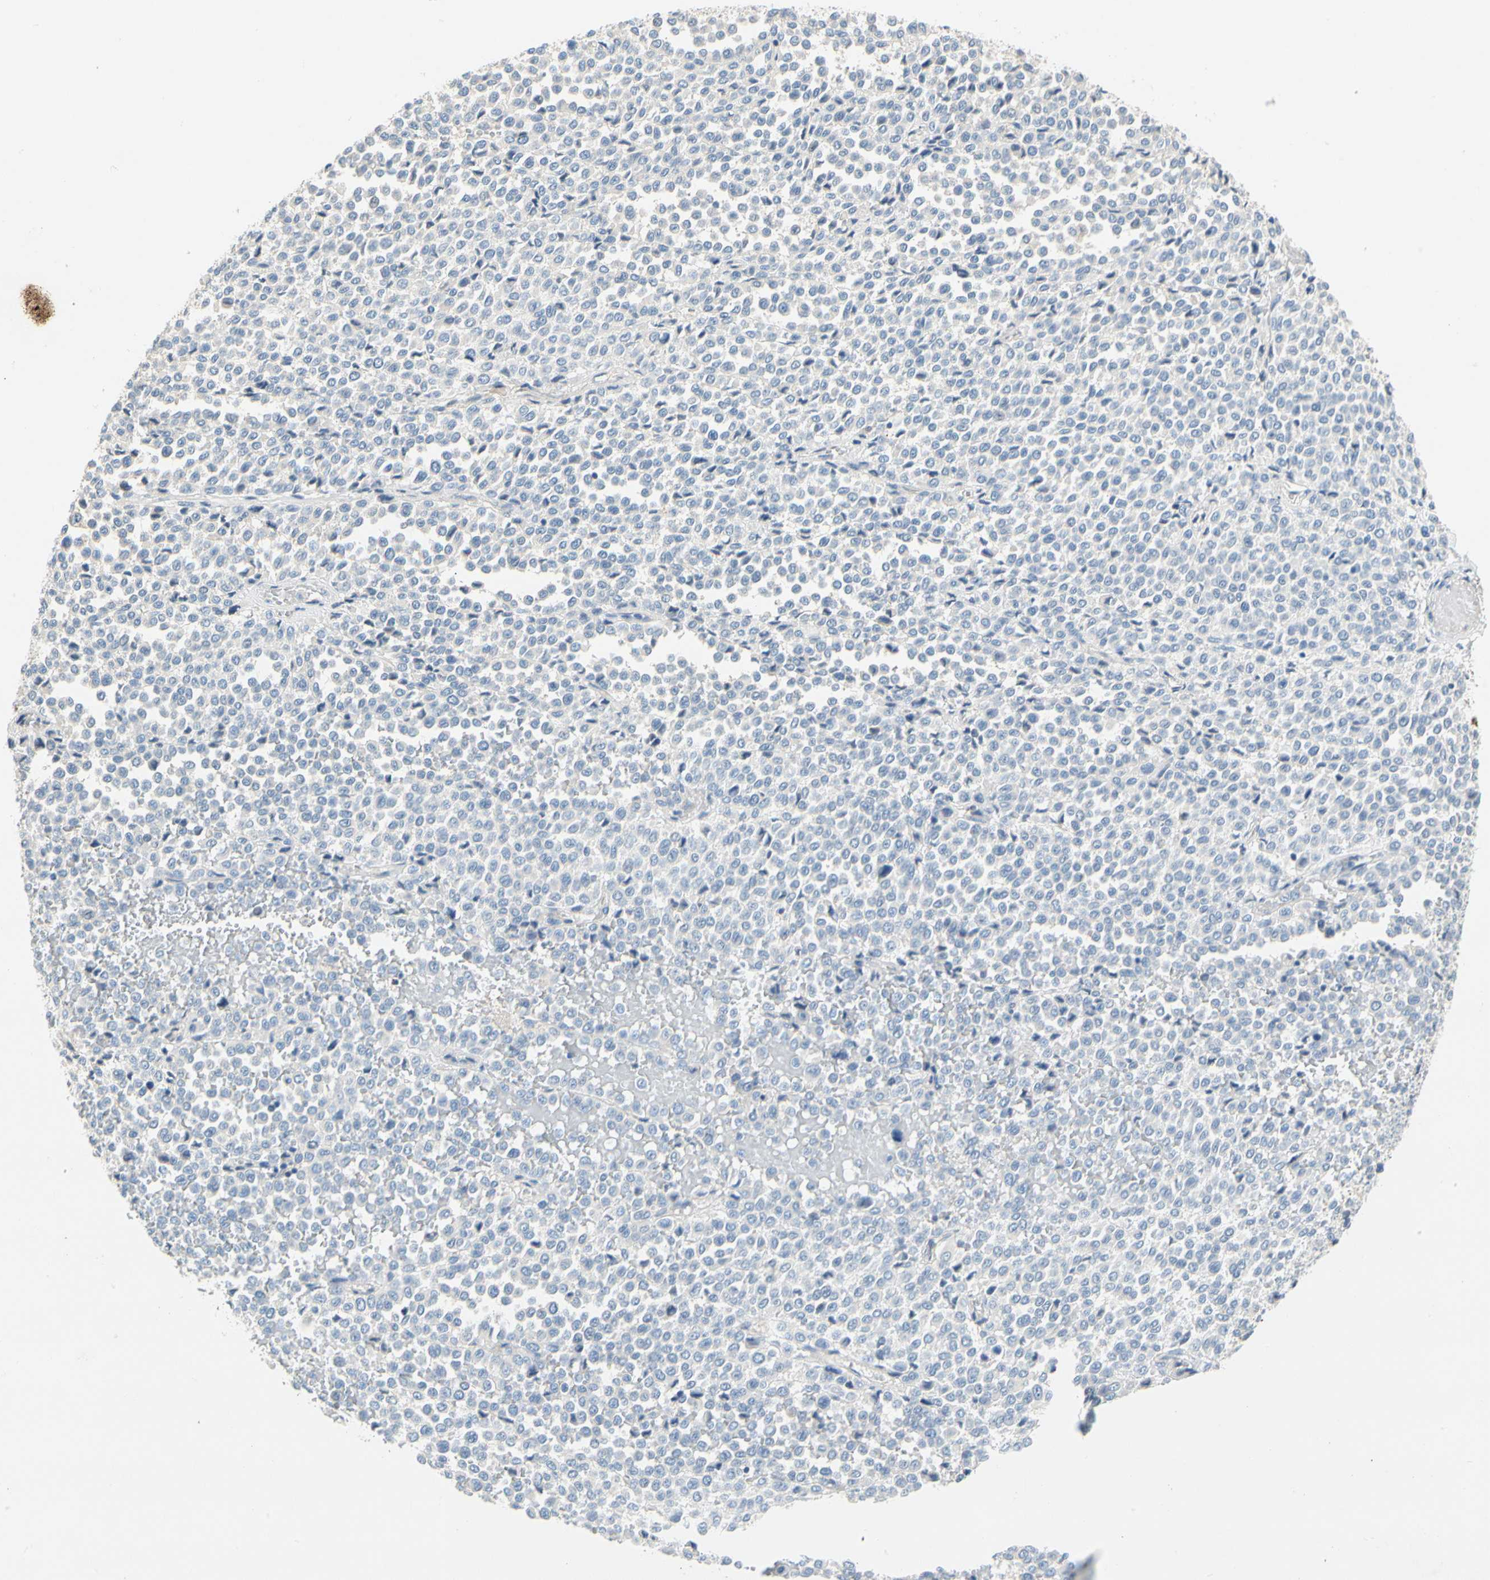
{"staining": {"intensity": "negative", "quantity": "none", "location": "none"}, "tissue": "melanoma", "cell_type": "Tumor cells", "image_type": "cancer", "snomed": [{"axis": "morphology", "description": "Malignant melanoma, Metastatic site"}, {"axis": "topography", "description": "Pancreas"}], "caption": "The micrograph displays no staining of tumor cells in melanoma.", "gene": "CCM2L", "patient": {"sex": "female", "age": 30}}